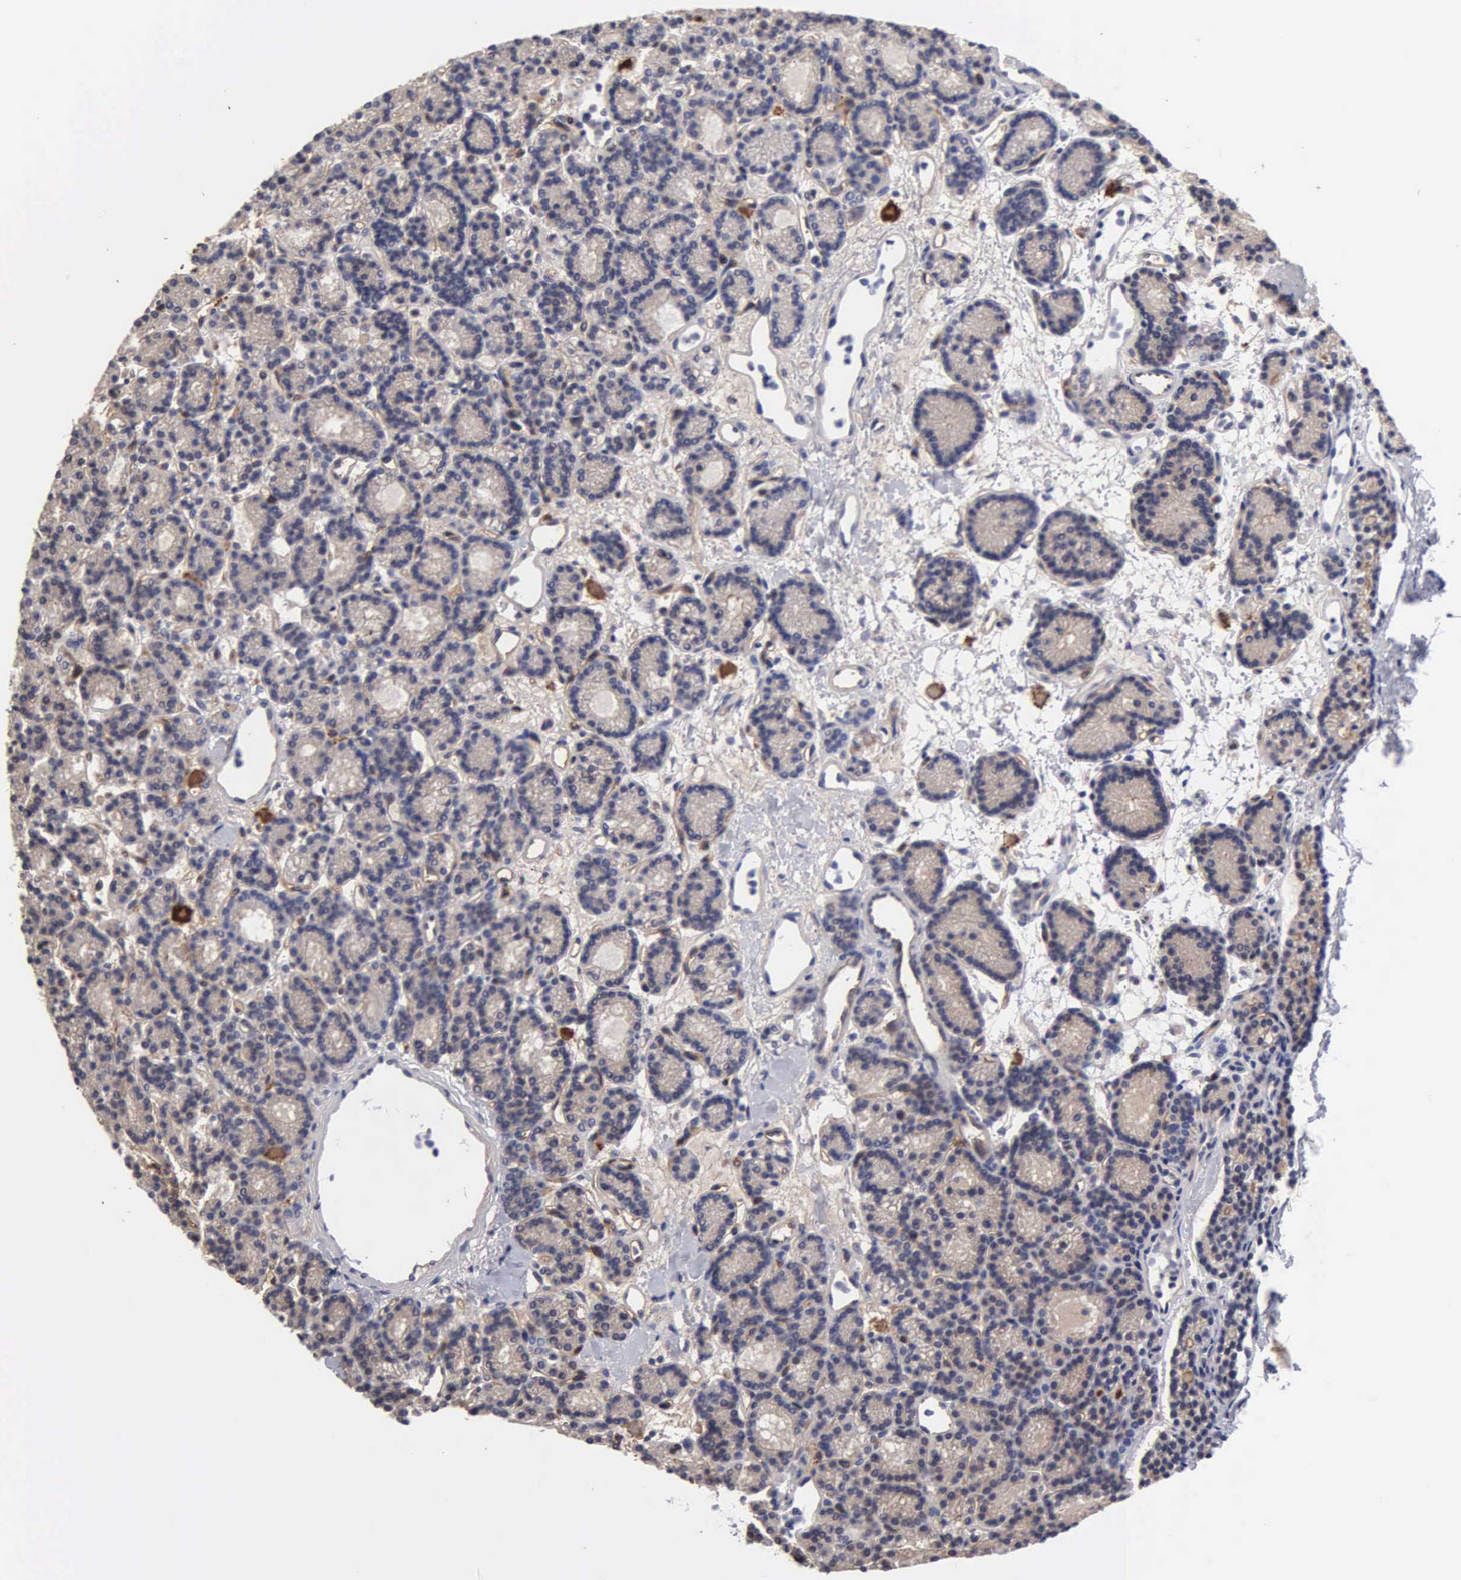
{"staining": {"intensity": "weak", "quantity": "25%-75%", "location": "cytoplasmic/membranous"}, "tissue": "parathyroid gland", "cell_type": "Glandular cells", "image_type": "normal", "snomed": [{"axis": "morphology", "description": "Normal tissue, NOS"}, {"axis": "topography", "description": "Parathyroid gland"}], "caption": "Protein expression analysis of benign parathyroid gland reveals weak cytoplasmic/membranous positivity in about 25%-75% of glandular cells.", "gene": "RDX", "patient": {"sex": "male", "age": 85}}